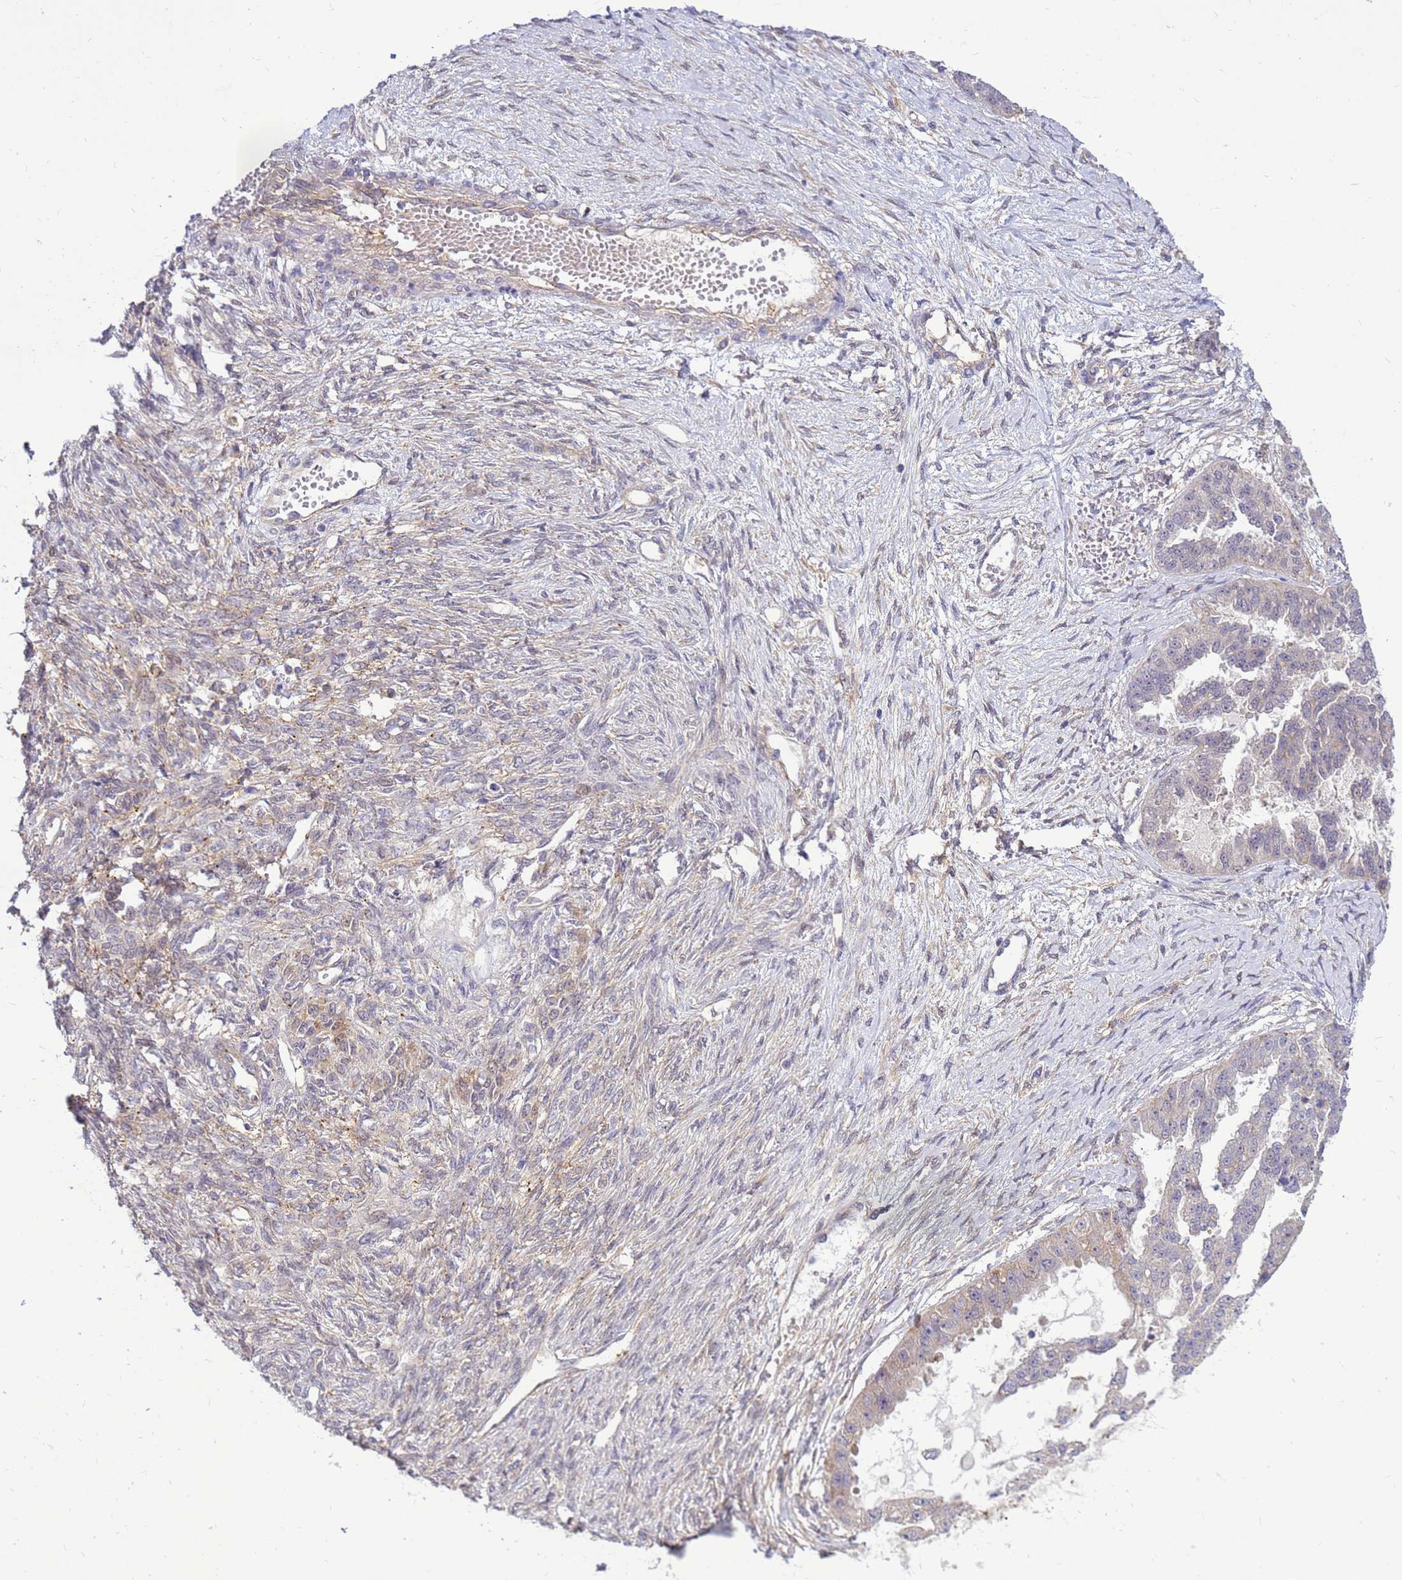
{"staining": {"intensity": "weak", "quantity": "<25%", "location": "cytoplasmic/membranous"}, "tissue": "ovarian cancer", "cell_type": "Tumor cells", "image_type": "cancer", "snomed": [{"axis": "morphology", "description": "Cystadenocarcinoma, serous, NOS"}, {"axis": "topography", "description": "Ovary"}], "caption": "Immunohistochemical staining of human ovarian serous cystadenocarcinoma shows no significant expression in tumor cells.", "gene": "ENOPH1", "patient": {"sex": "female", "age": 58}}